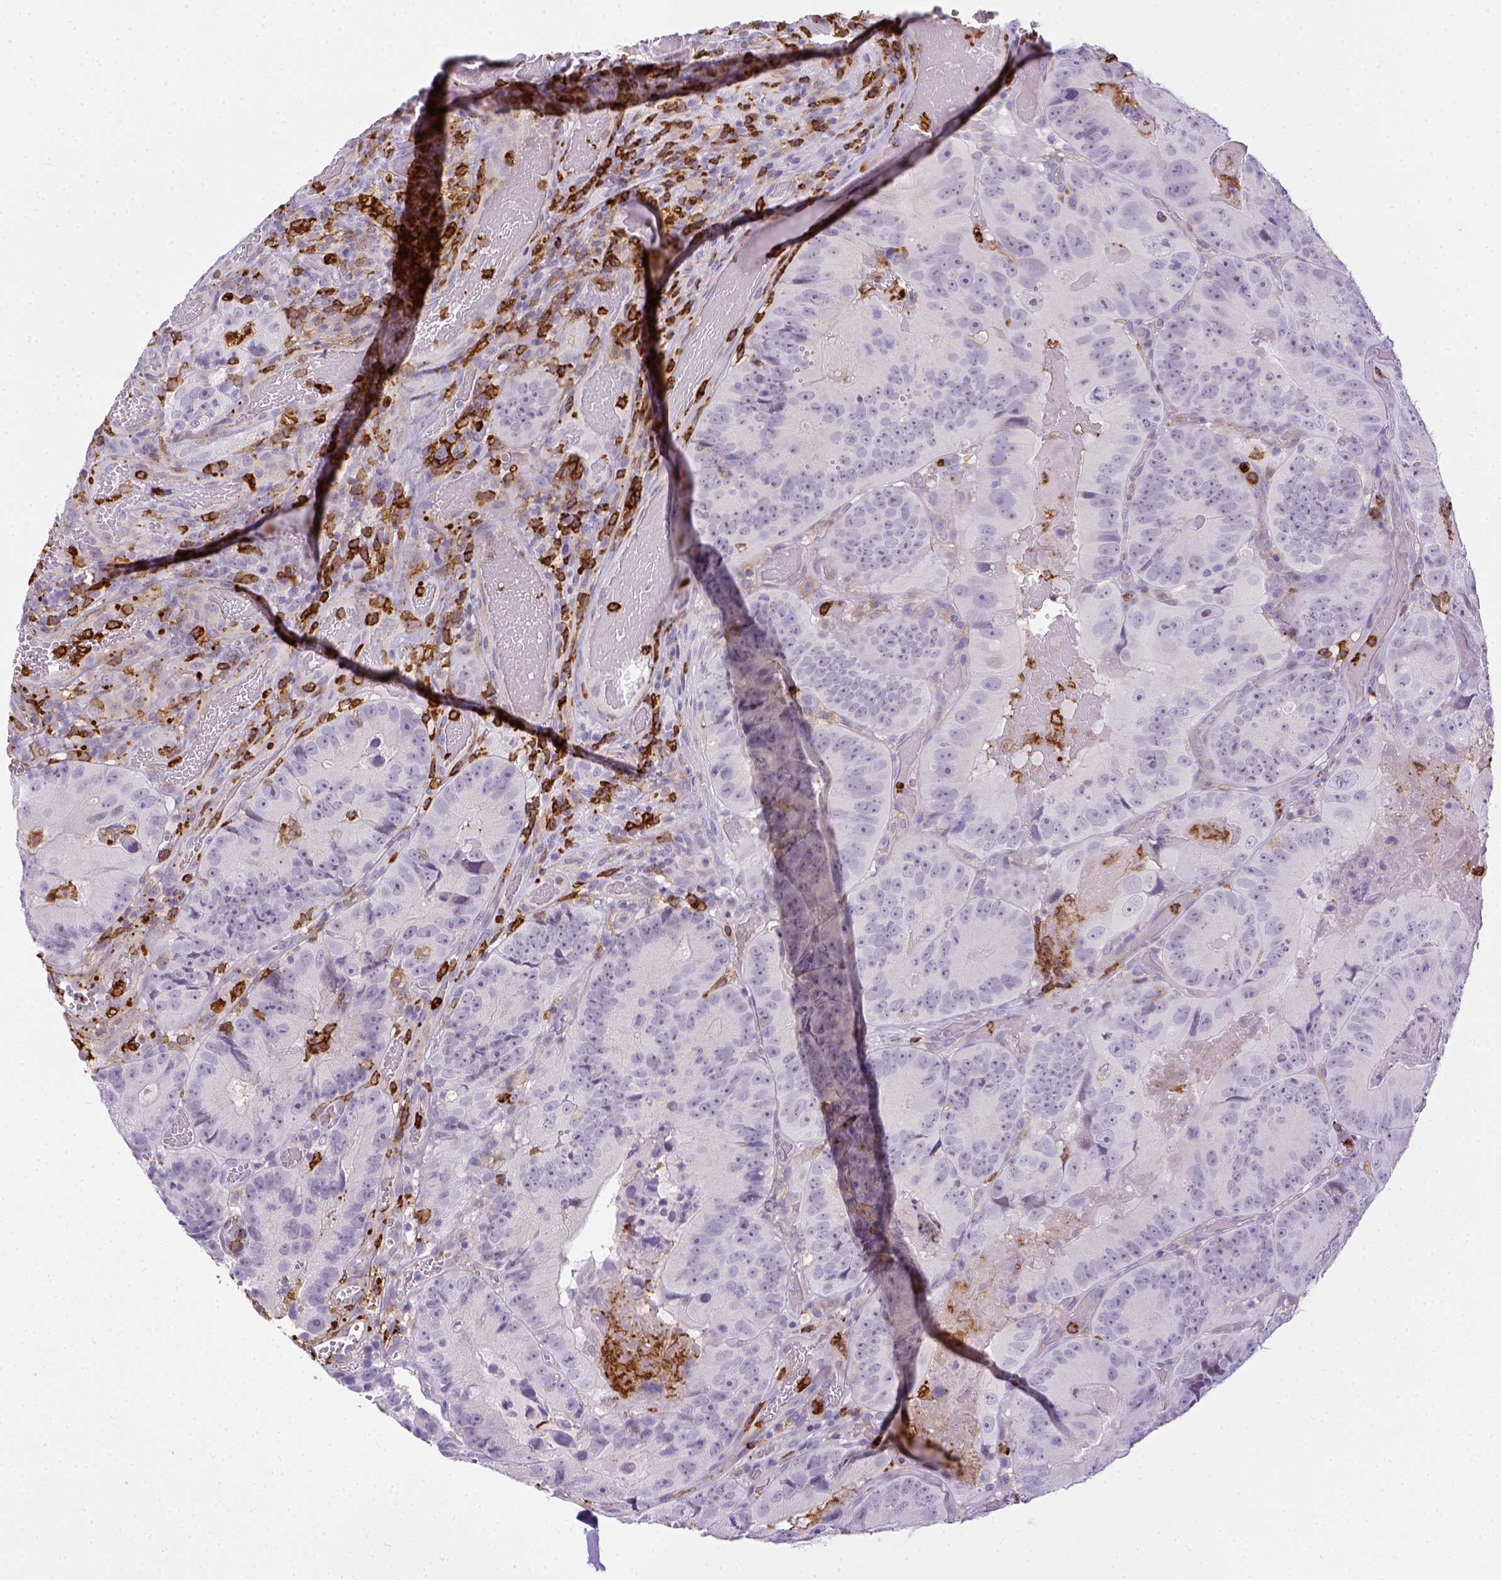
{"staining": {"intensity": "negative", "quantity": "none", "location": "none"}, "tissue": "colorectal cancer", "cell_type": "Tumor cells", "image_type": "cancer", "snomed": [{"axis": "morphology", "description": "Adenocarcinoma, NOS"}, {"axis": "topography", "description": "Colon"}], "caption": "Immunohistochemistry photomicrograph of neoplastic tissue: adenocarcinoma (colorectal) stained with DAB (3,3'-diaminobenzidine) demonstrates no significant protein staining in tumor cells.", "gene": "ITGAM", "patient": {"sex": "female", "age": 86}}